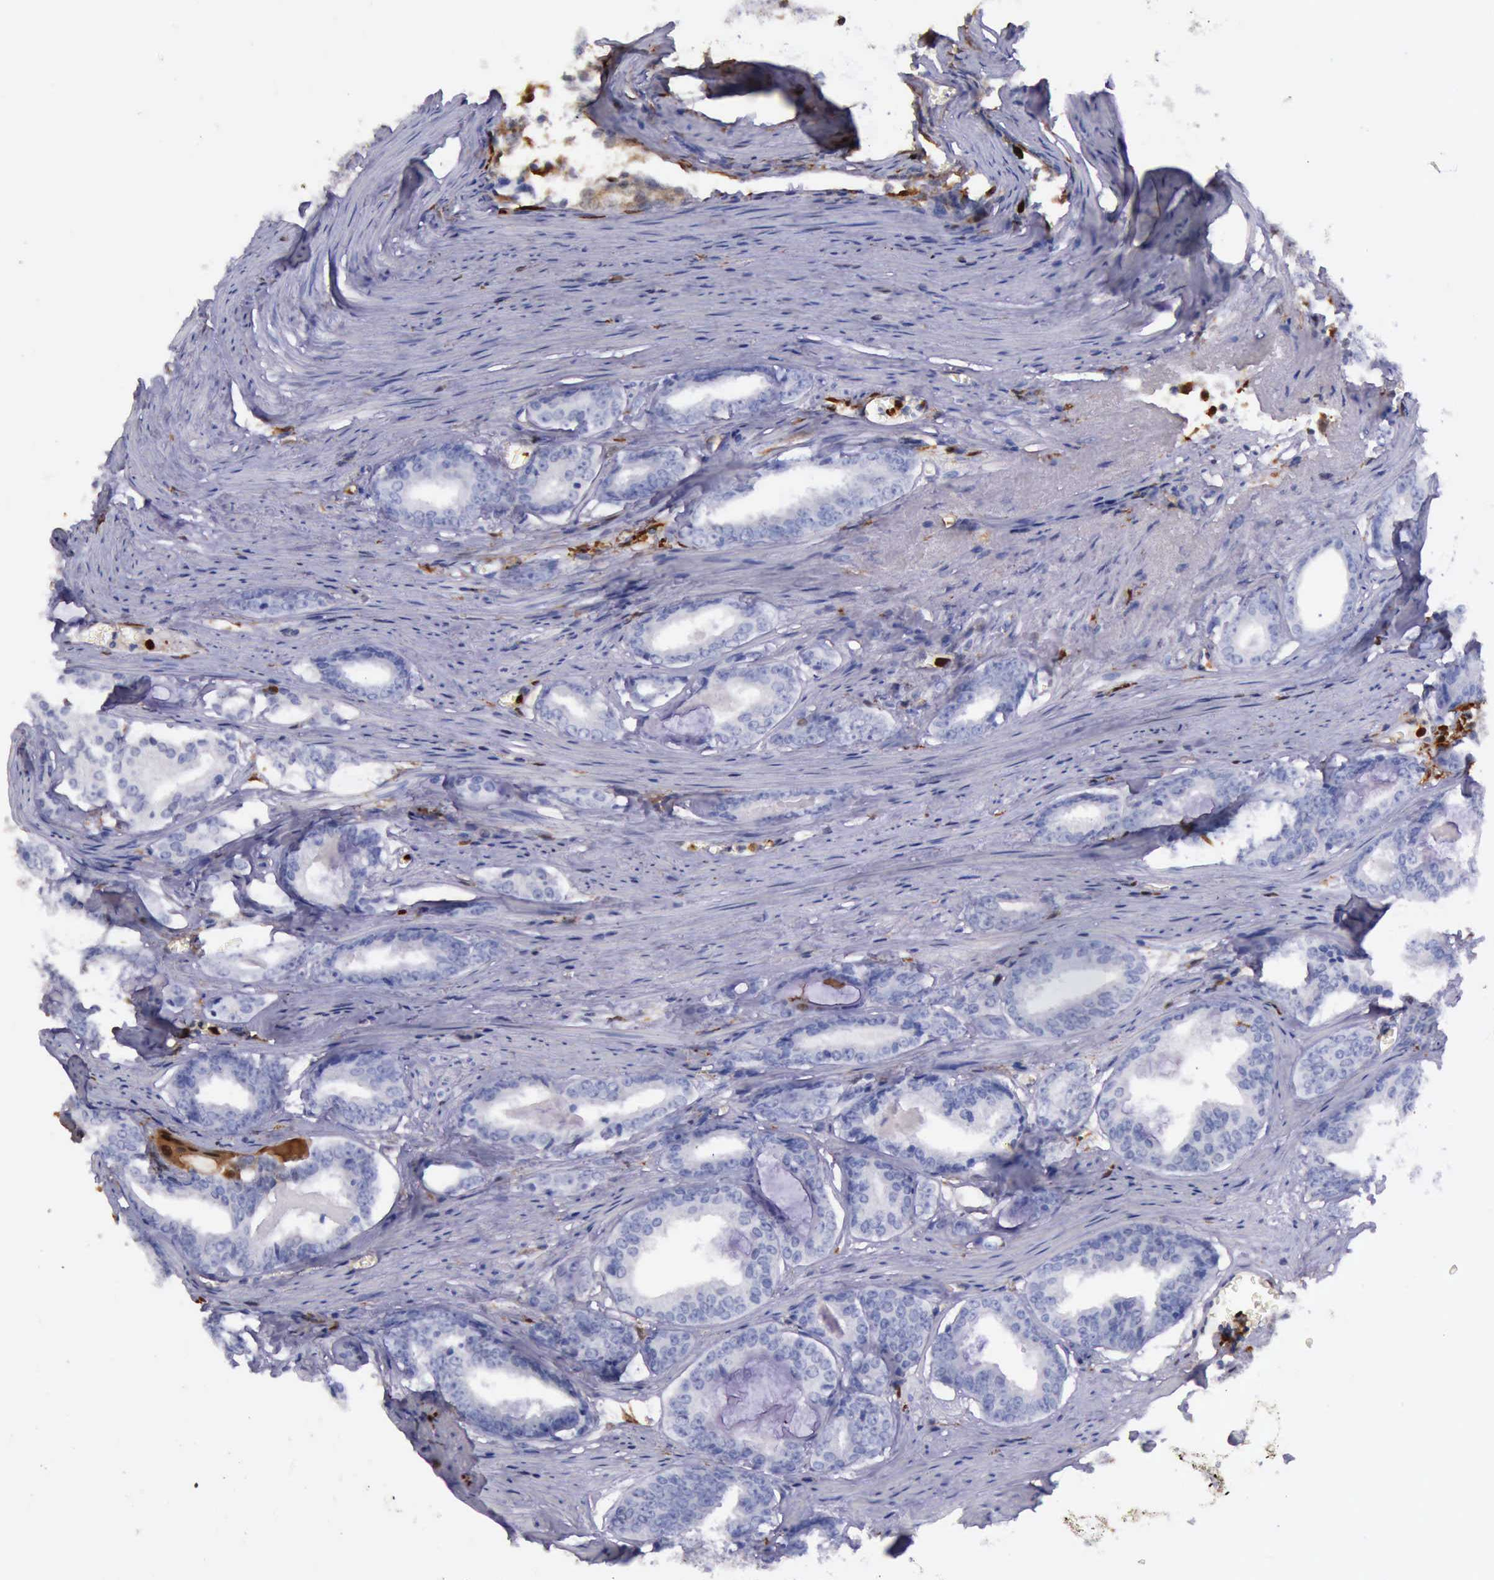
{"staining": {"intensity": "moderate", "quantity": "<25%", "location": "cytoplasmic/membranous,nuclear"}, "tissue": "prostate cancer", "cell_type": "Tumor cells", "image_type": "cancer", "snomed": [{"axis": "morphology", "description": "Adenocarcinoma, Medium grade"}, {"axis": "topography", "description": "Prostate"}], "caption": "Medium-grade adenocarcinoma (prostate) stained with DAB immunohistochemistry demonstrates low levels of moderate cytoplasmic/membranous and nuclear staining in about <25% of tumor cells. The staining was performed using DAB (3,3'-diaminobenzidine), with brown indicating positive protein expression. Nuclei are stained blue with hematoxylin.", "gene": "TYMP", "patient": {"sex": "male", "age": 79}}